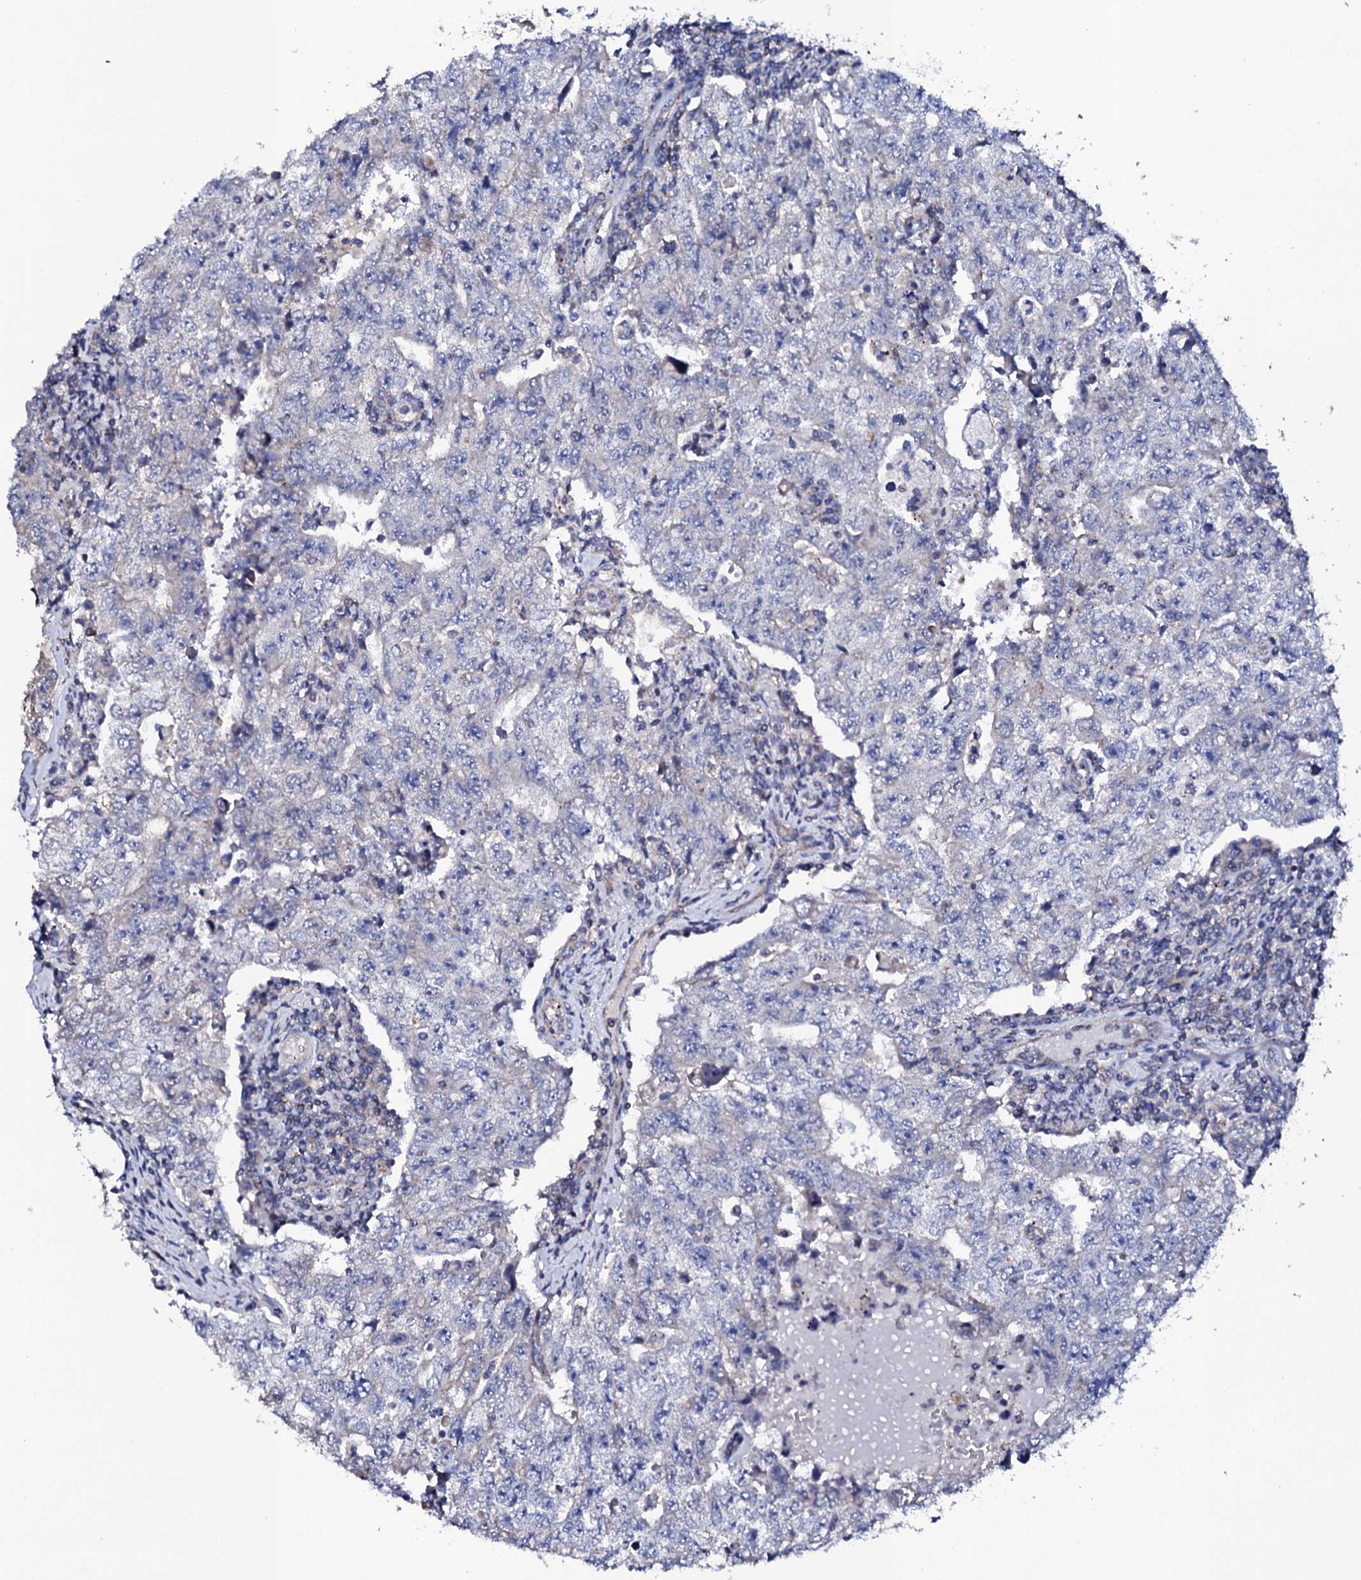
{"staining": {"intensity": "negative", "quantity": "none", "location": "none"}, "tissue": "testis cancer", "cell_type": "Tumor cells", "image_type": "cancer", "snomed": [{"axis": "morphology", "description": "Carcinoma, Embryonal, NOS"}, {"axis": "topography", "description": "Testis"}], "caption": "A histopathology image of testis cancer (embryonal carcinoma) stained for a protein displays no brown staining in tumor cells.", "gene": "TCAF2", "patient": {"sex": "male", "age": 17}}